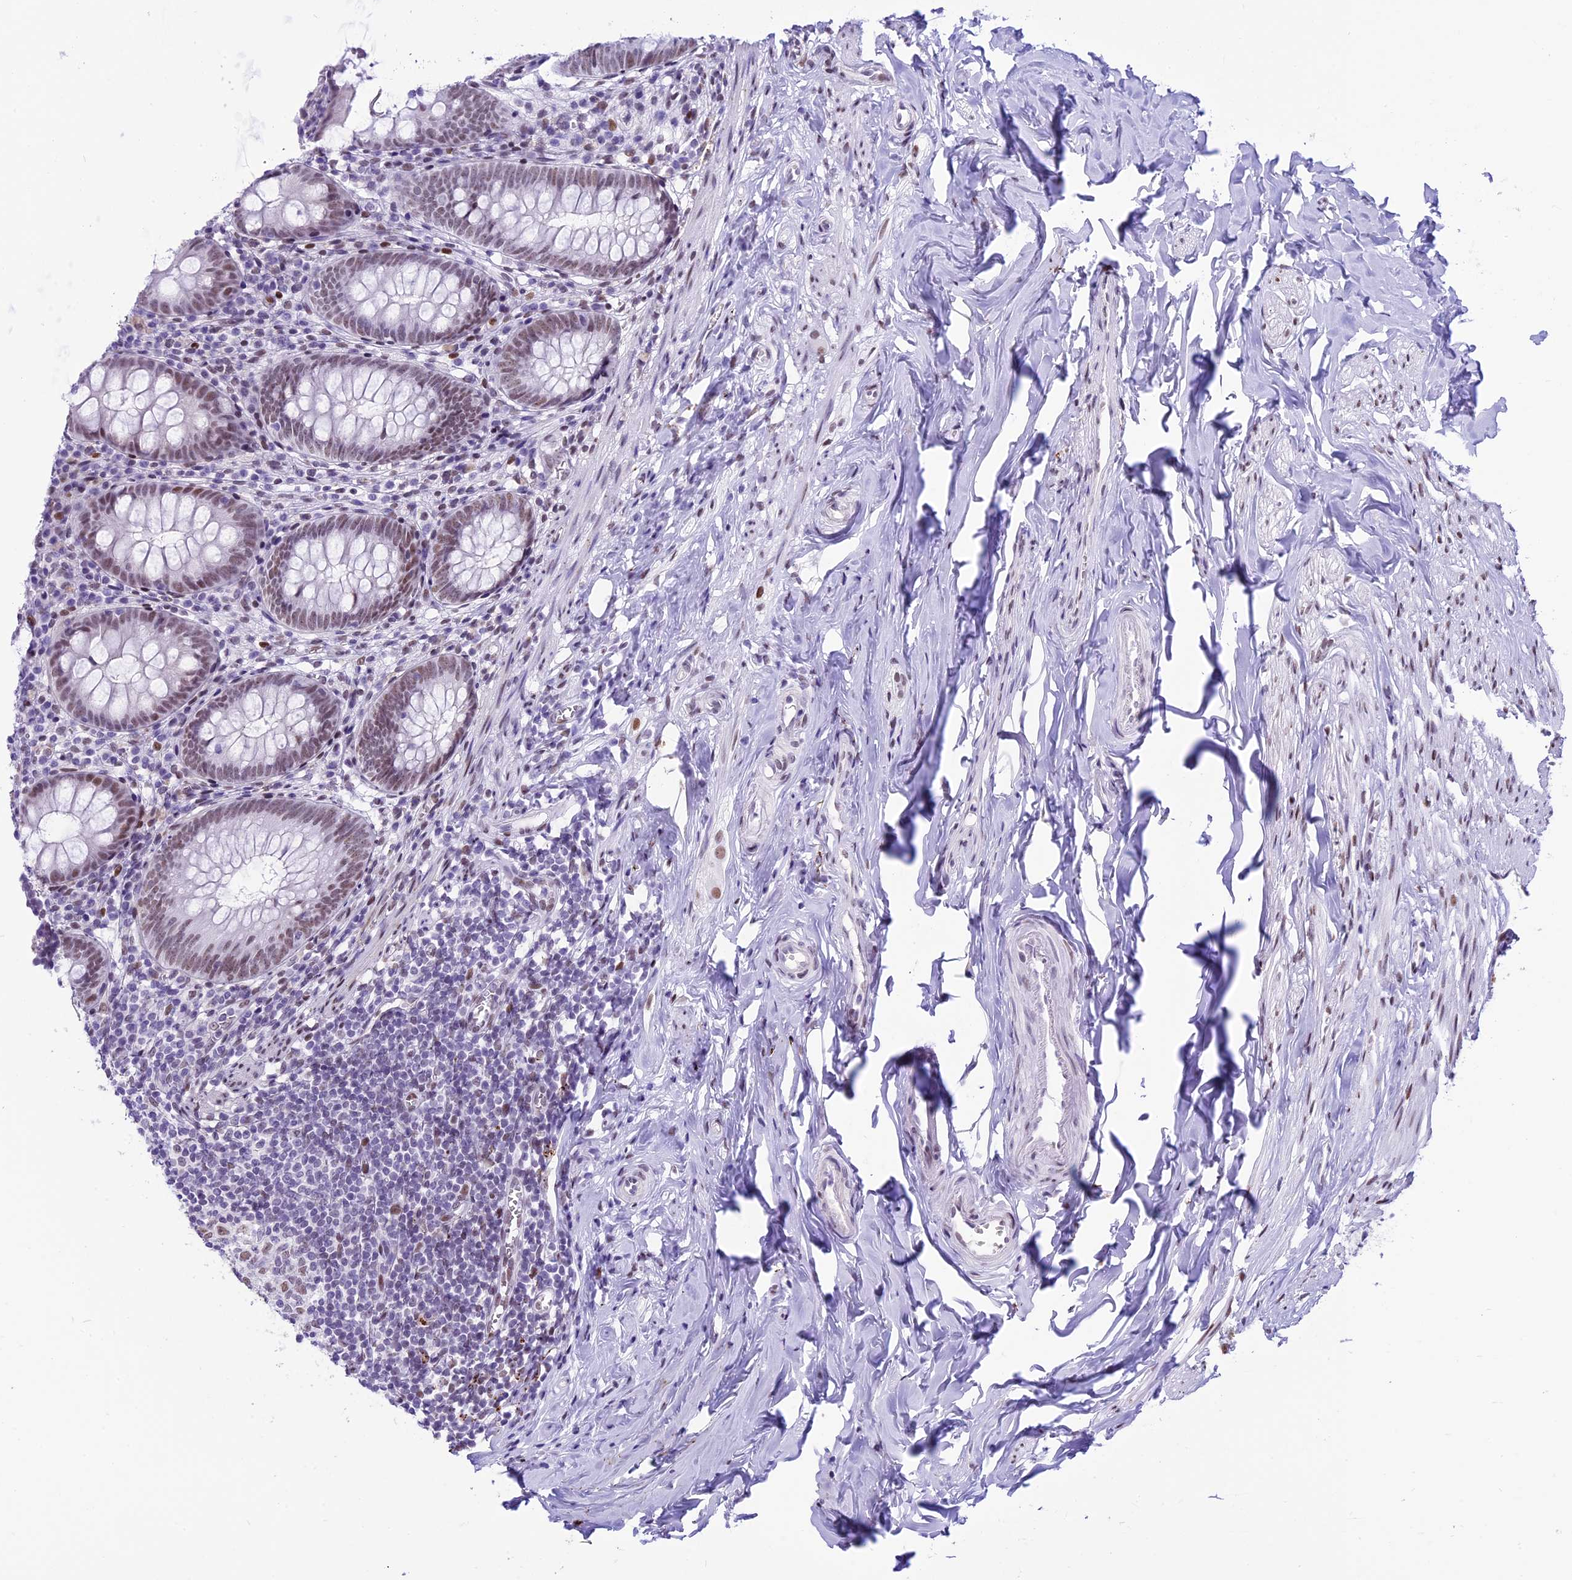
{"staining": {"intensity": "weak", "quantity": ">75%", "location": "nuclear"}, "tissue": "appendix", "cell_type": "Glandular cells", "image_type": "normal", "snomed": [{"axis": "morphology", "description": "Normal tissue, NOS"}, {"axis": "topography", "description": "Appendix"}], "caption": "This histopathology image shows immunohistochemistry (IHC) staining of unremarkable appendix, with low weak nuclear positivity in about >75% of glandular cells.", "gene": "RPS6KB1", "patient": {"sex": "female", "age": 51}}